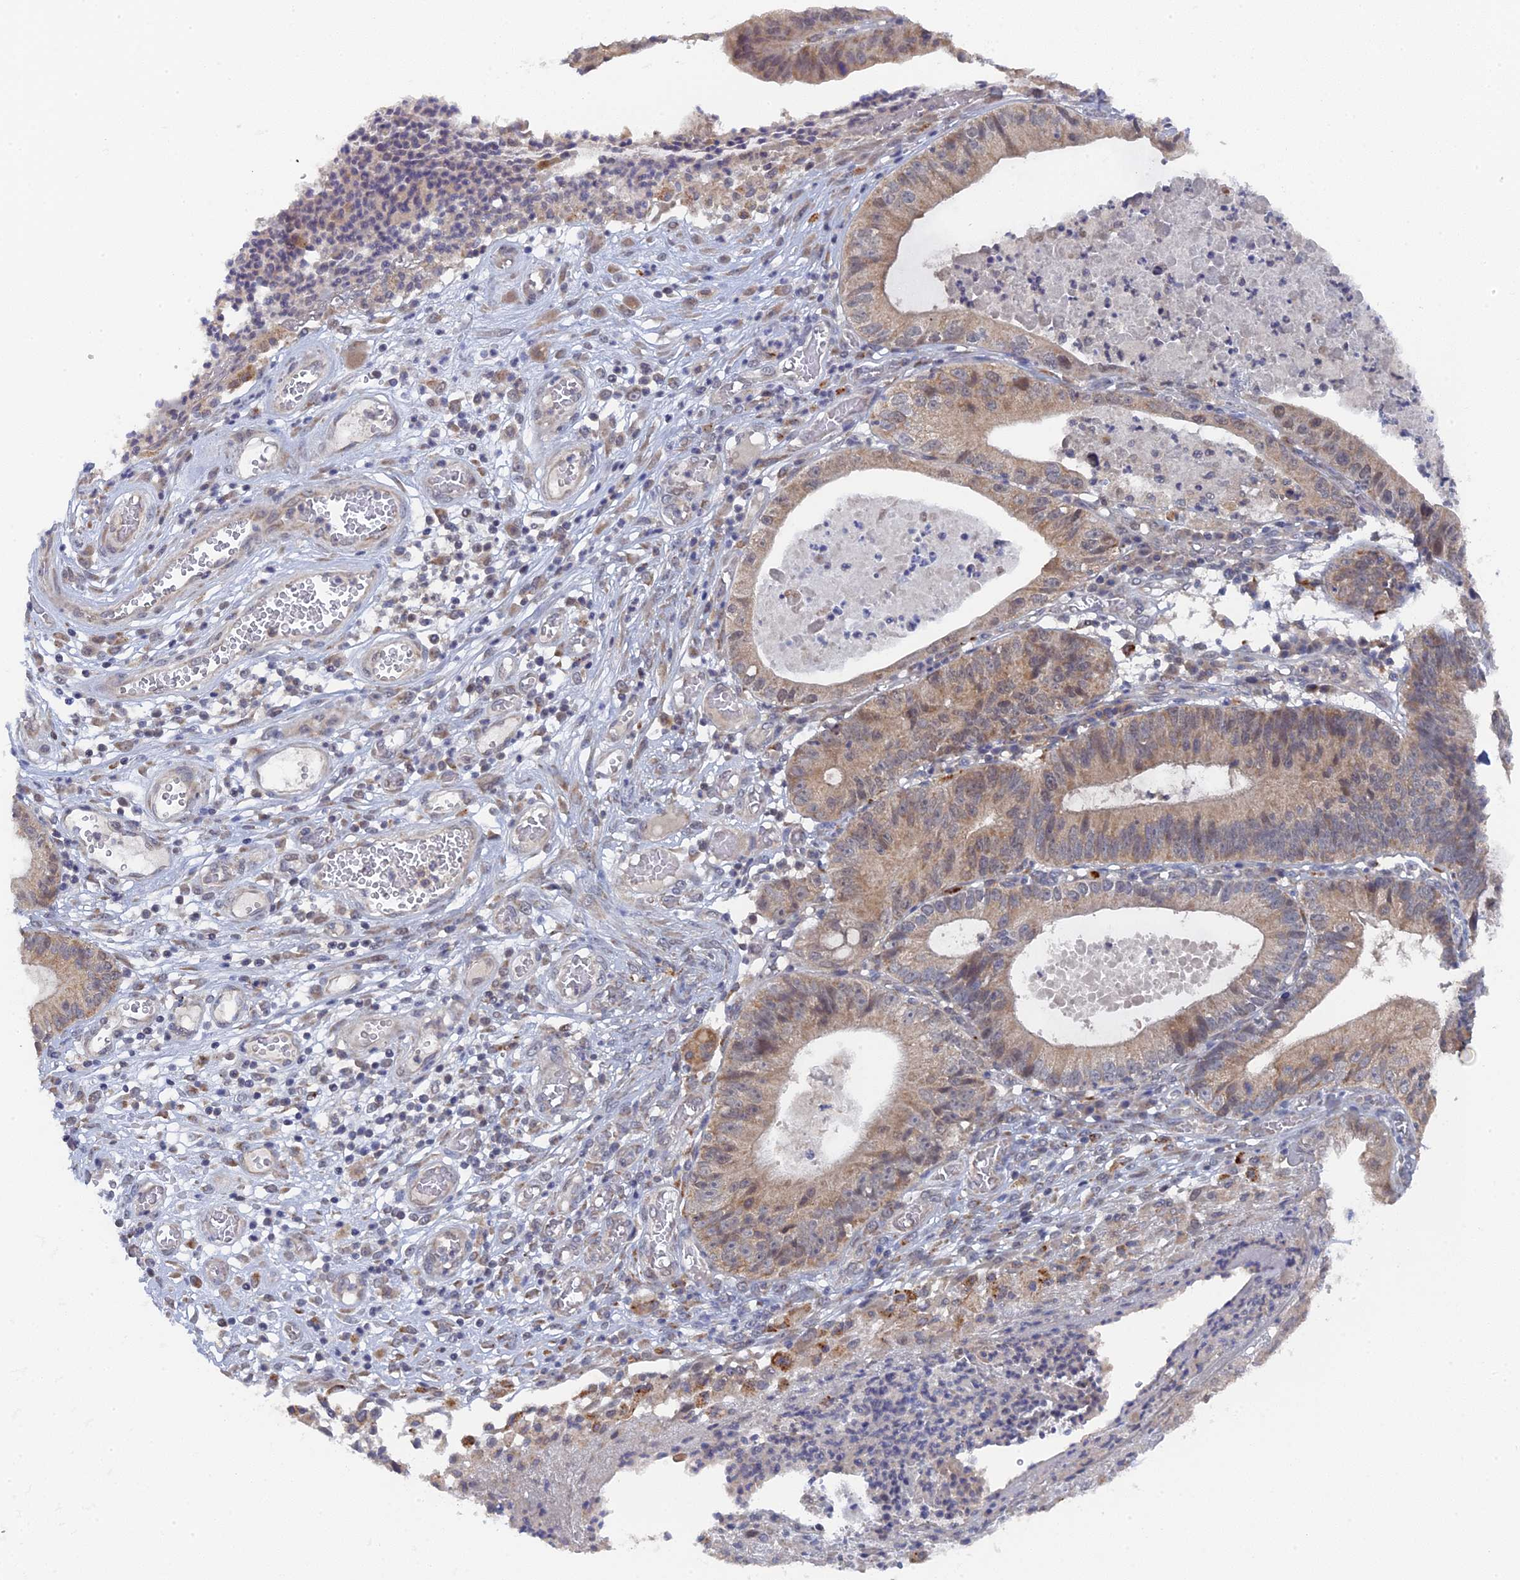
{"staining": {"intensity": "weak", "quantity": ">75%", "location": "cytoplasmic/membranous"}, "tissue": "stomach cancer", "cell_type": "Tumor cells", "image_type": "cancer", "snomed": [{"axis": "morphology", "description": "Adenocarcinoma, NOS"}, {"axis": "topography", "description": "Stomach"}], "caption": "IHC (DAB) staining of stomach adenocarcinoma reveals weak cytoplasmic/membranous protein positivity in about >75% of tumor cells.", "gene": "MIGA2", "patient": {"sex": "male", "age": 59}}